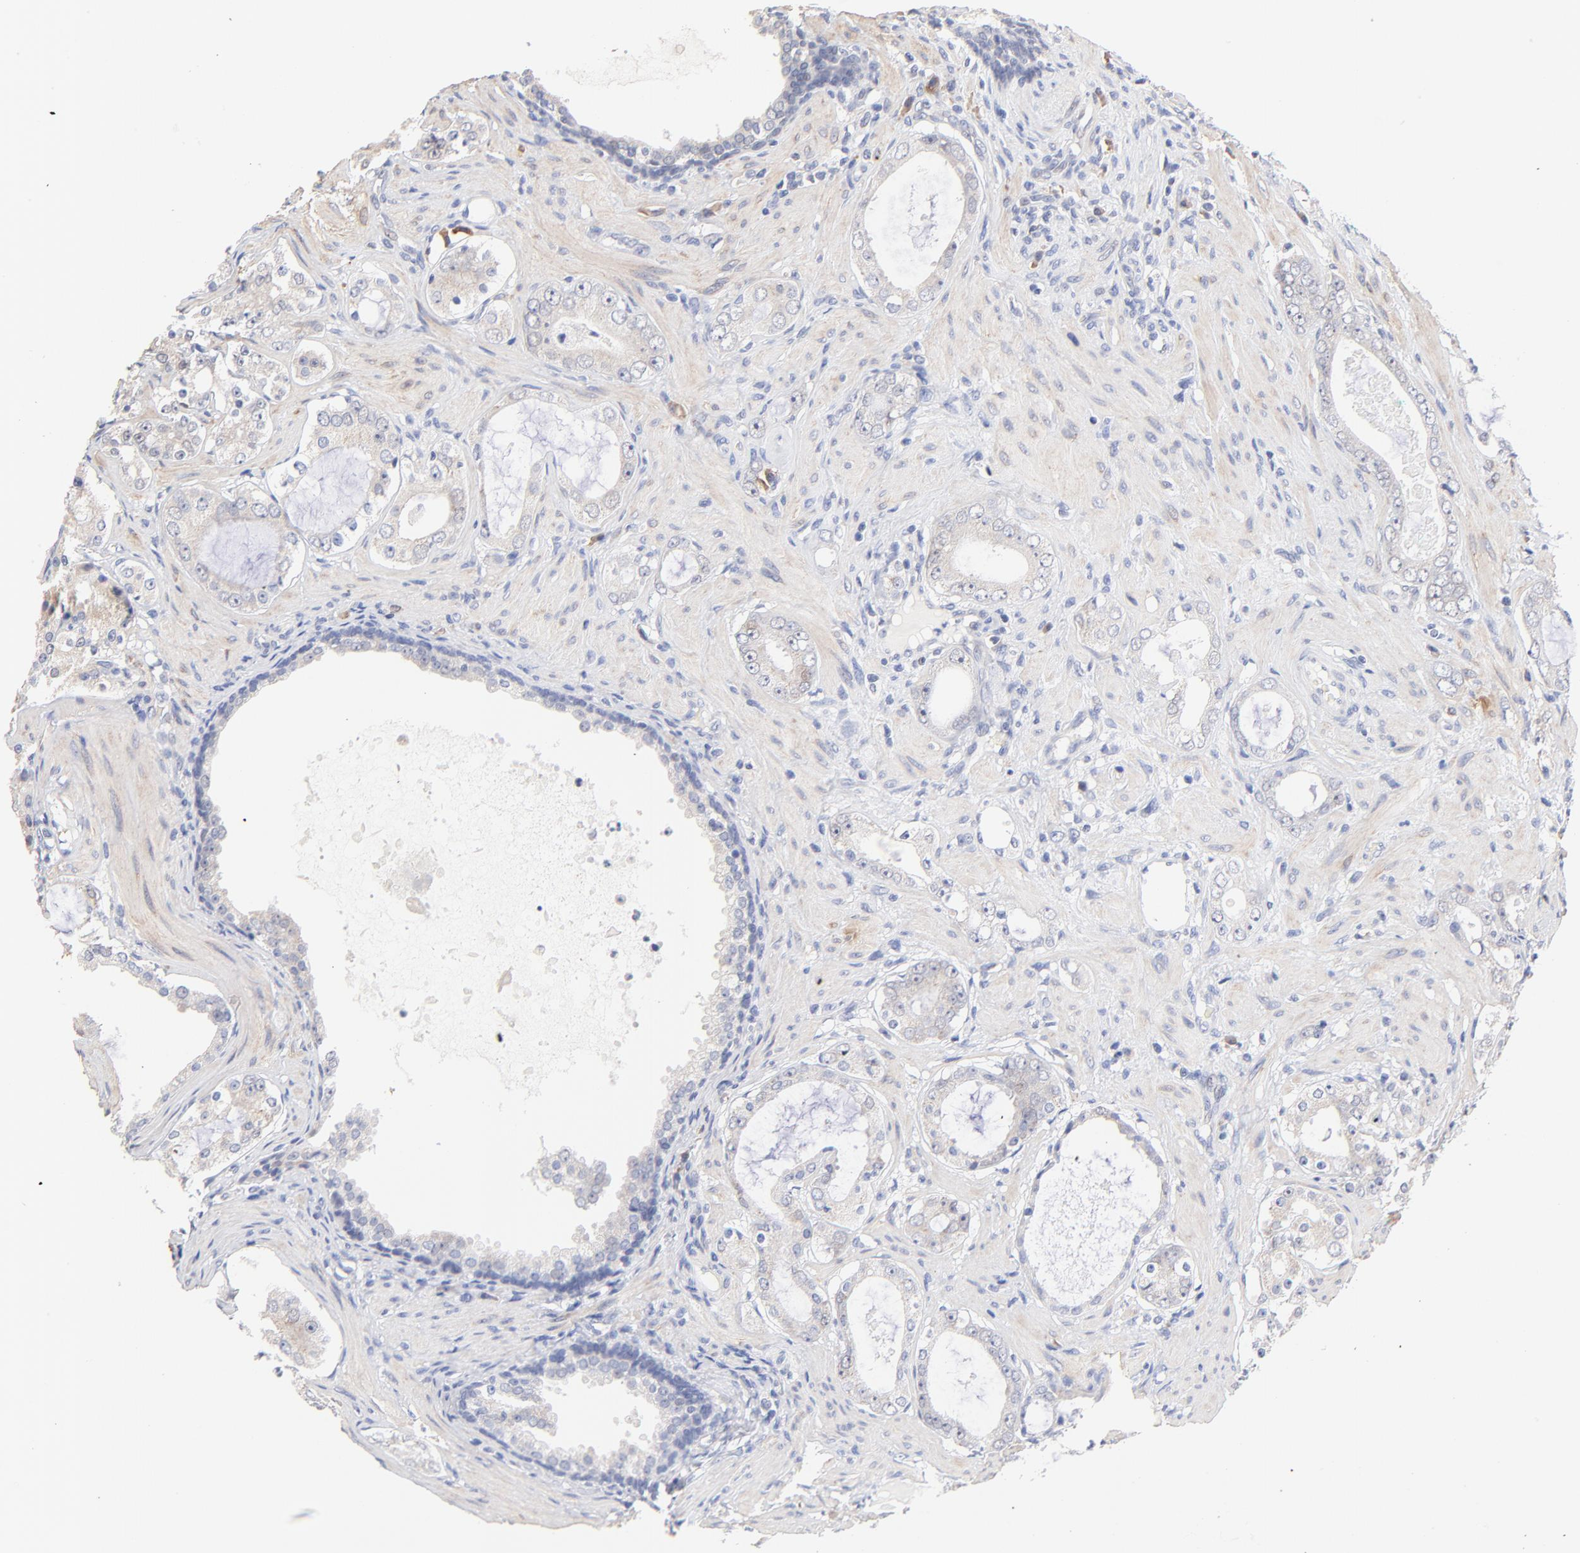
{"staining": {"intensity": "weak", "quantity": "<25%", "location": "cytoplasmic/membranous"}, "tissue": "prostate cancer", "cell_type": "Tumor cells", "image_type": "cancer", "snomed": [{"axis": "morphology", "description": "Adenocarcinoma, Medium grade"}, {"axis": "topography", "description": "Prostate"}], "caption": "Tumor cells are negative for brown protein staining in prostate medium-grade adenocarcinoma. Brightfield microscopy of IHC stained with DAB (brown) and hematoxylin (blue), captured at high magnification.", "gene": "TWNK", "patient": {"sex": "male", "age": 73}}